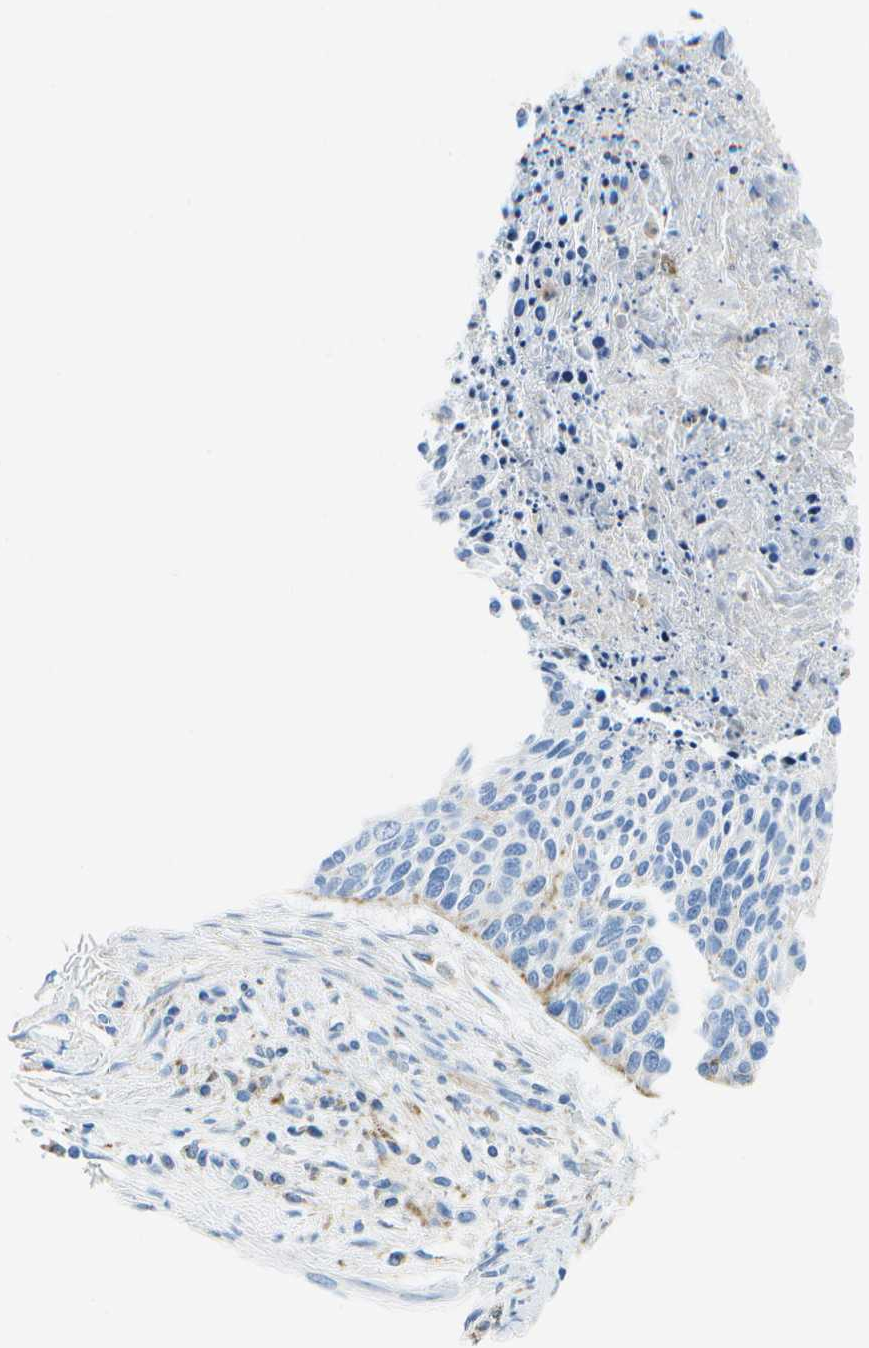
{"staining": {"intensity": "weak", "quantity": "<25%", "location": "cytoplasmic/membranous"}, "tissue": "cervical cancer", "cell_type": "Tumor cells", "image_type": "cancer", "snomed": [{"axis": "morphology", "description": "Squamous cell carcinoma, NOS"}, {"axis": "topography", "description": "Cervix"}], "caption": "Tumor cells are negative for protein expression in human cervical squamous cell carcinoma. Nuclei are stained in blue.", "gene": "PRCP", "patient": {"sex": "female", "age": 55}}